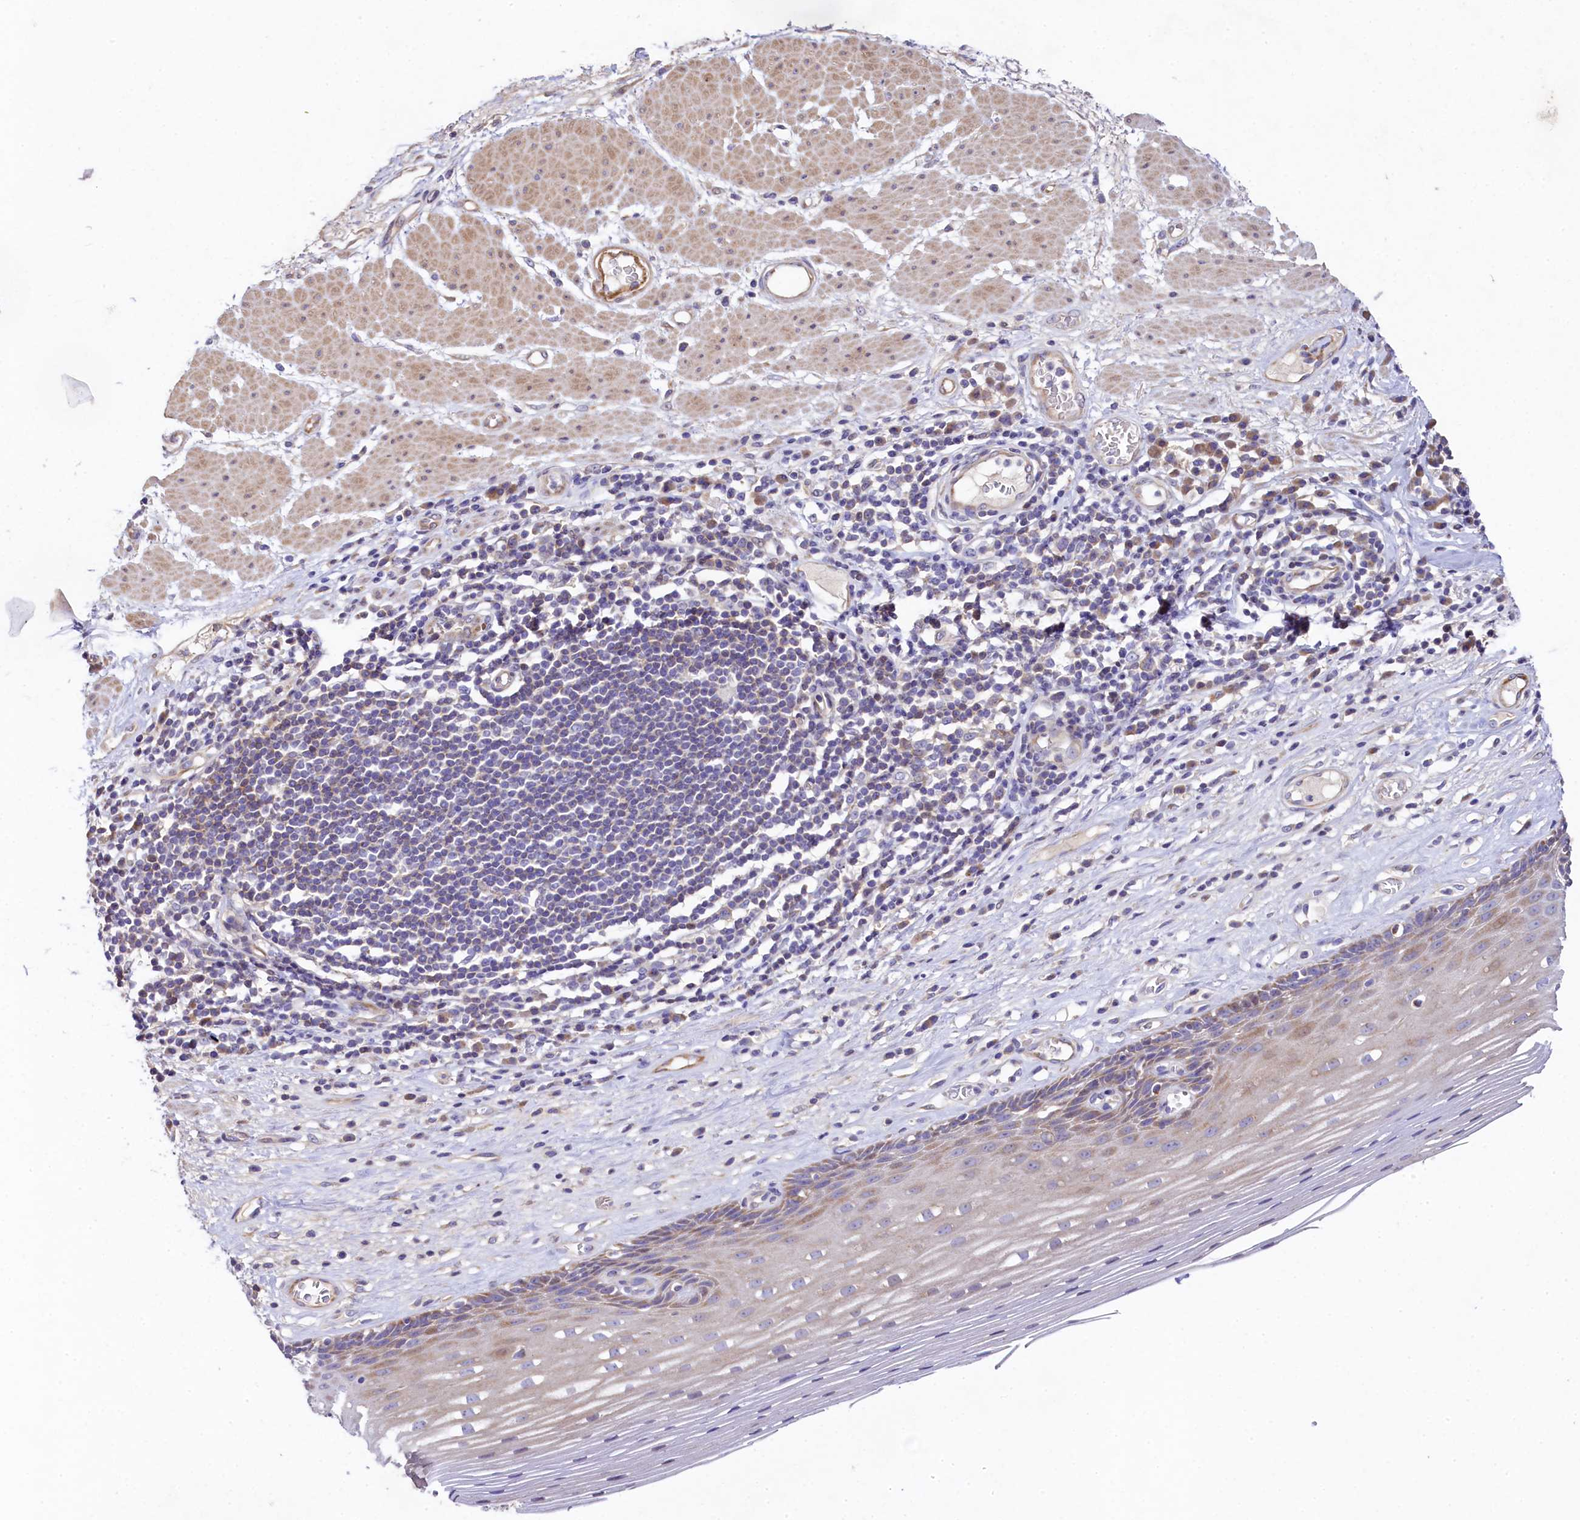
{"staining": {"intensity": "weak", "quantity": "25%-75%", "location": "cytoplasmic/membranous"}, "tissue": "esophagus", "cell_type": "Squamous epithelial cells", "image_type": "normal", "snomed": [{"axis": "morphology", "description": "Normal tissue, NOS"}, {"axis": "topography", "description": "Esophagus"}], "caption": "Immunohistochemical staining of normal human esophagus shows low levels of weak cytoplasmic/membranous expression in about 25%-75% of squamous epithelial cells. Nuclei are stained in blue.", "gene": "FXYD6", "patient": {"sex": "male", "age": 62}}